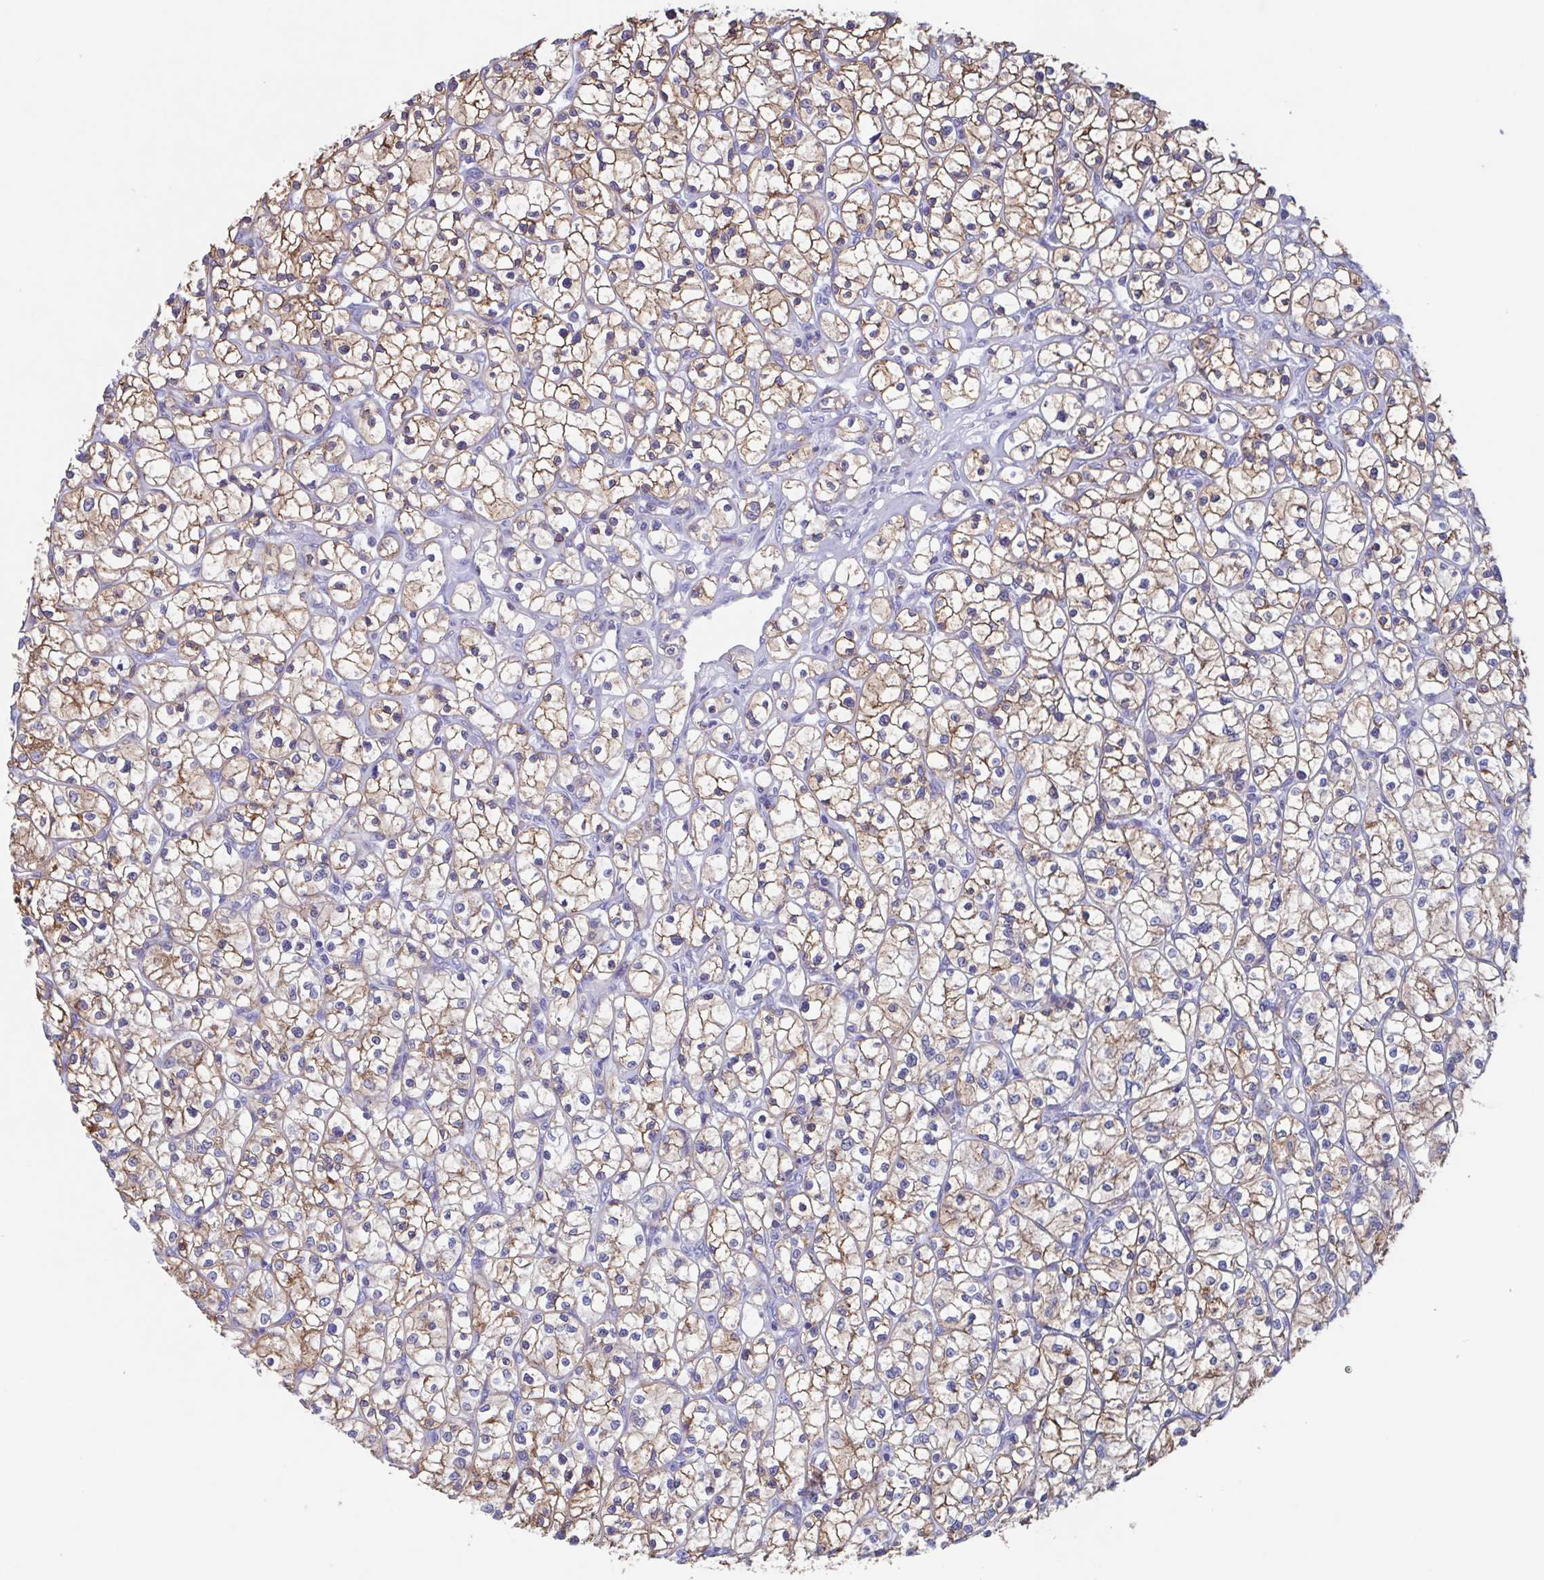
{"staining": {"intensity": "weak", "quantity": ">75%", "location": "cytoplasmic/membranous"}, "tissue": "renal cancer", "cell_type": "Tumor cells", "image_type": "cancer", "snomed": [{"axis": "morphology", "description": "Adenocarcinoma, NOS"}, {"axis": "topography", "description": "Kidney"}], "caption": "High-magnification brightfield microscopy of adenocarcinoma (renal) stained with DAB (brown) and counterstained with hematoxylin (blue). tumor cells exhibit weak cytoplasmic/membranous staining is seen in approximately>75% of cells.", "gene": "TPD52", "patient": {"sex": "female", "age": 64}}